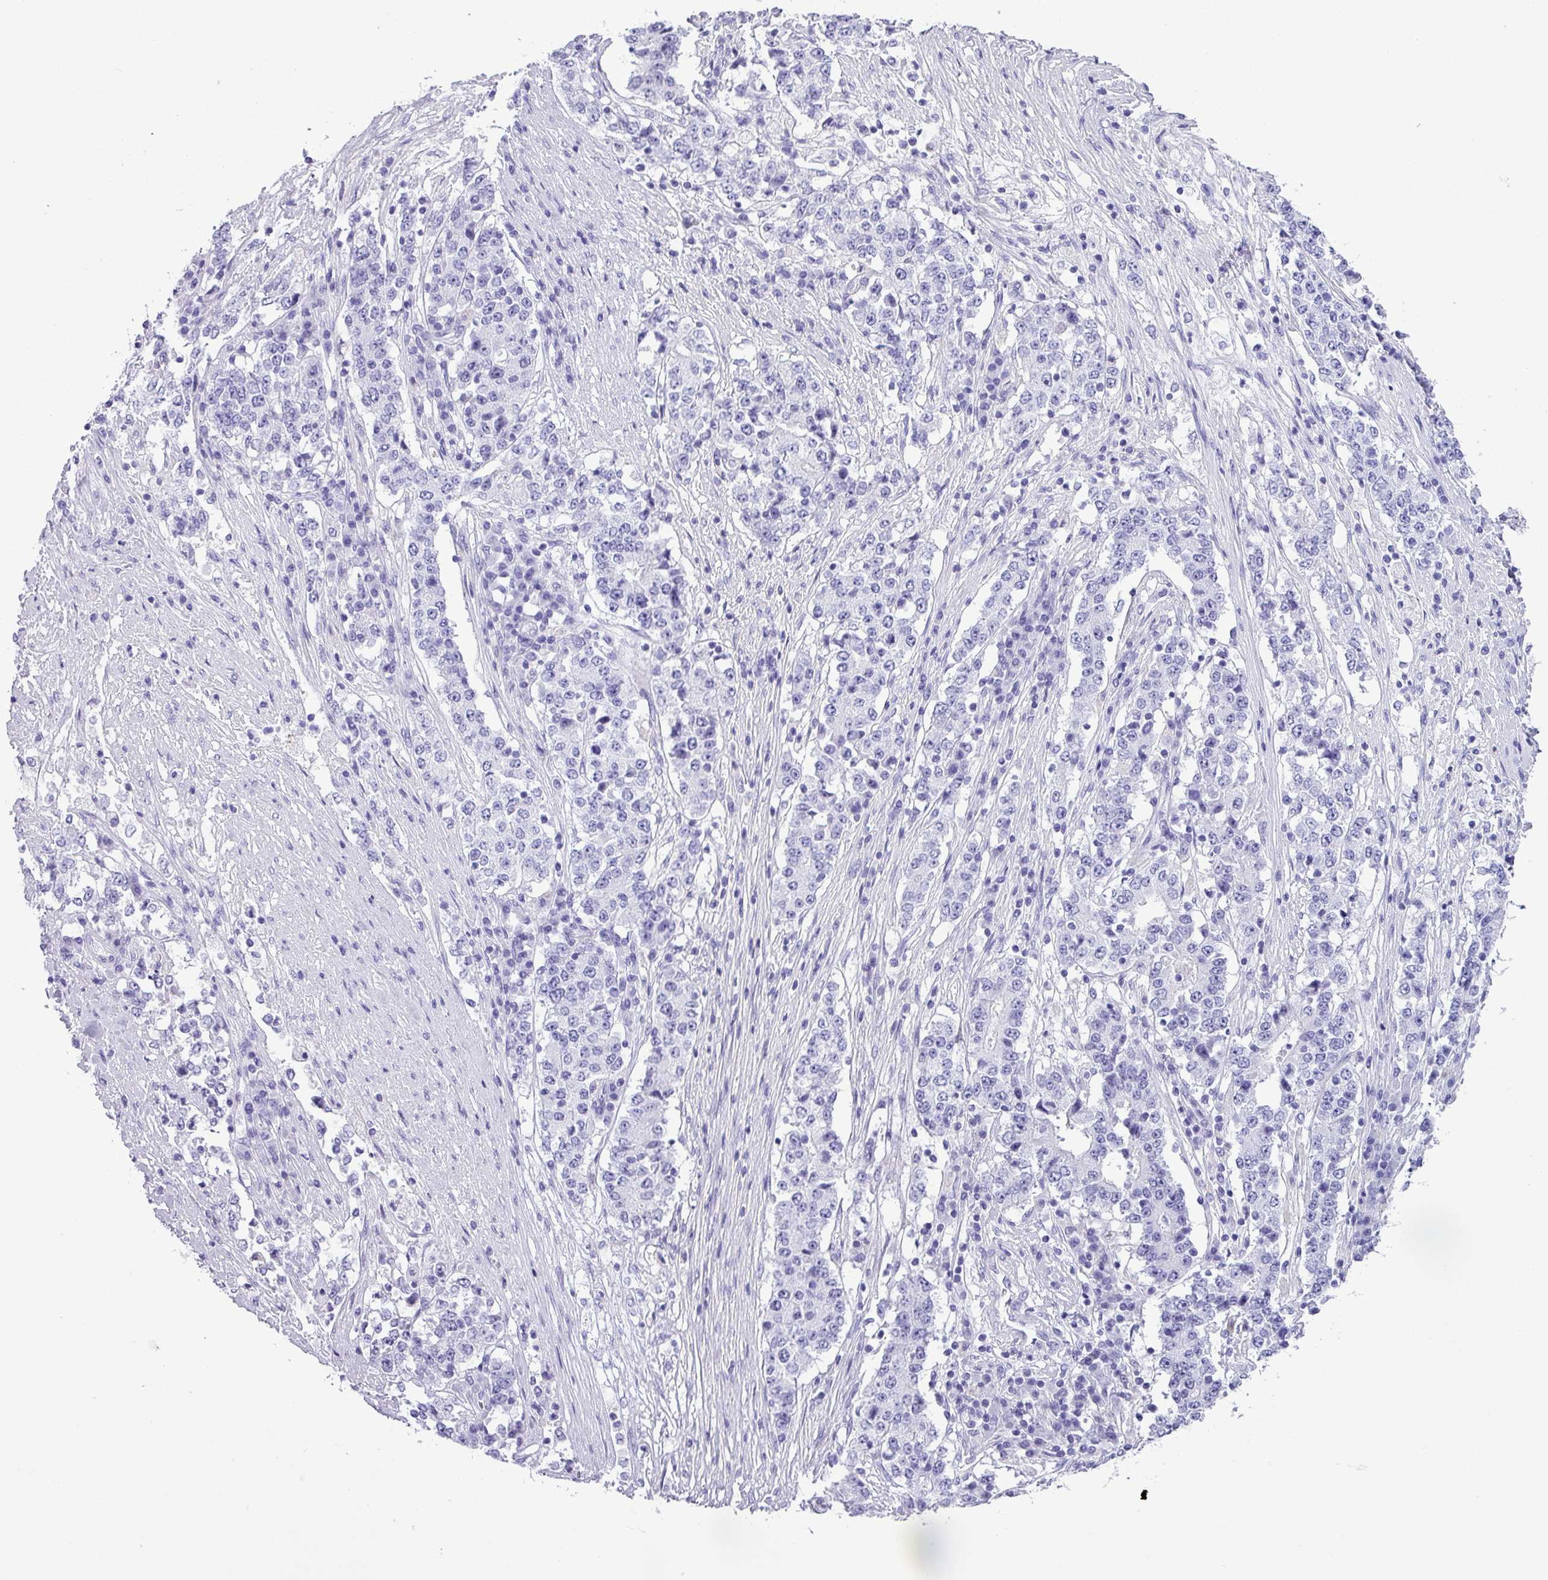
{"staining": {"intensity": "negative", "quantity": "none", "location": "none"}, "tissue": "stomach cancer", "cell_type": "Tumor cells", "image_type": "cancer", "snomed": [{"axis": "morphology", "description": "Adenocarcinoma, NOS"}, {"axis": "topography", "description": "Stomach"}], "caption": "DAB (3,3'-diaminobenzidine) immunohistochemical staining of human stomach cancer (adenocarcinoma) shows no significant staining in tumor cells. (Brightfield microscopy of DAB (3,3'-diaminobenzidine) immunohistochemistry at high magnification).", "gene": "ZNF568", "patient": {"sex": "male", "age": 59}}